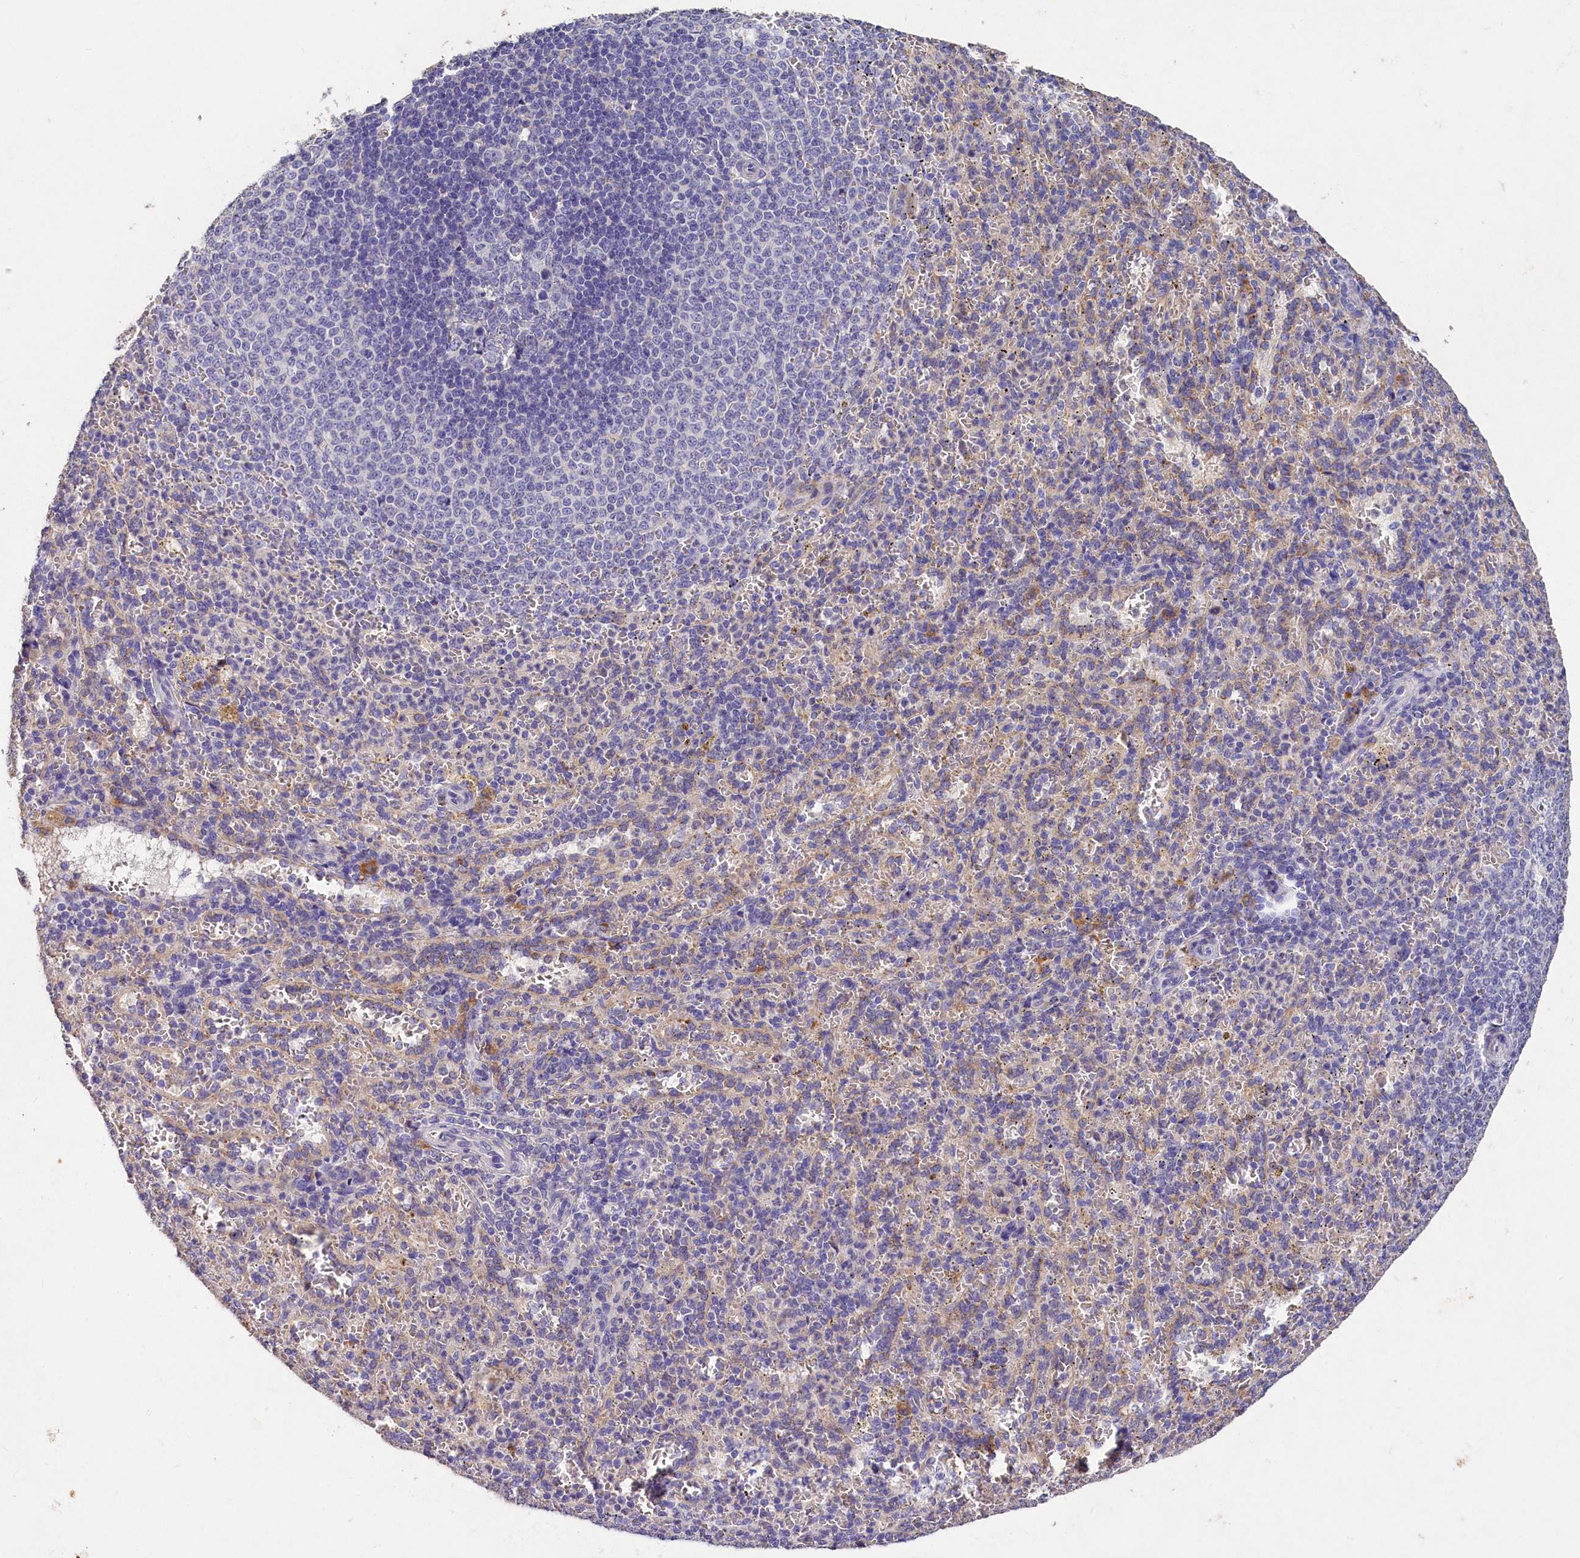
{"staining": {"intensity": "weak", "quantity": "<25%", "location": "cytoplasmic/membranous"}, "tissue": "spleen", "cell_type": "Cells in red pulp", "image_type": "normal", "snomed": [{"axis": "morphology", "description": "Normal tissue, NOS"}, {"axis": "topography", "description": "Spleen"}], "caption": "A high-resolution histopathology image shows immunohistochemistry staining of unremarkable spleen, which reveals no significant staining in cells in red pulp.", "gene": "ST7L", "patient": {"sex": "female", "age": 21}}